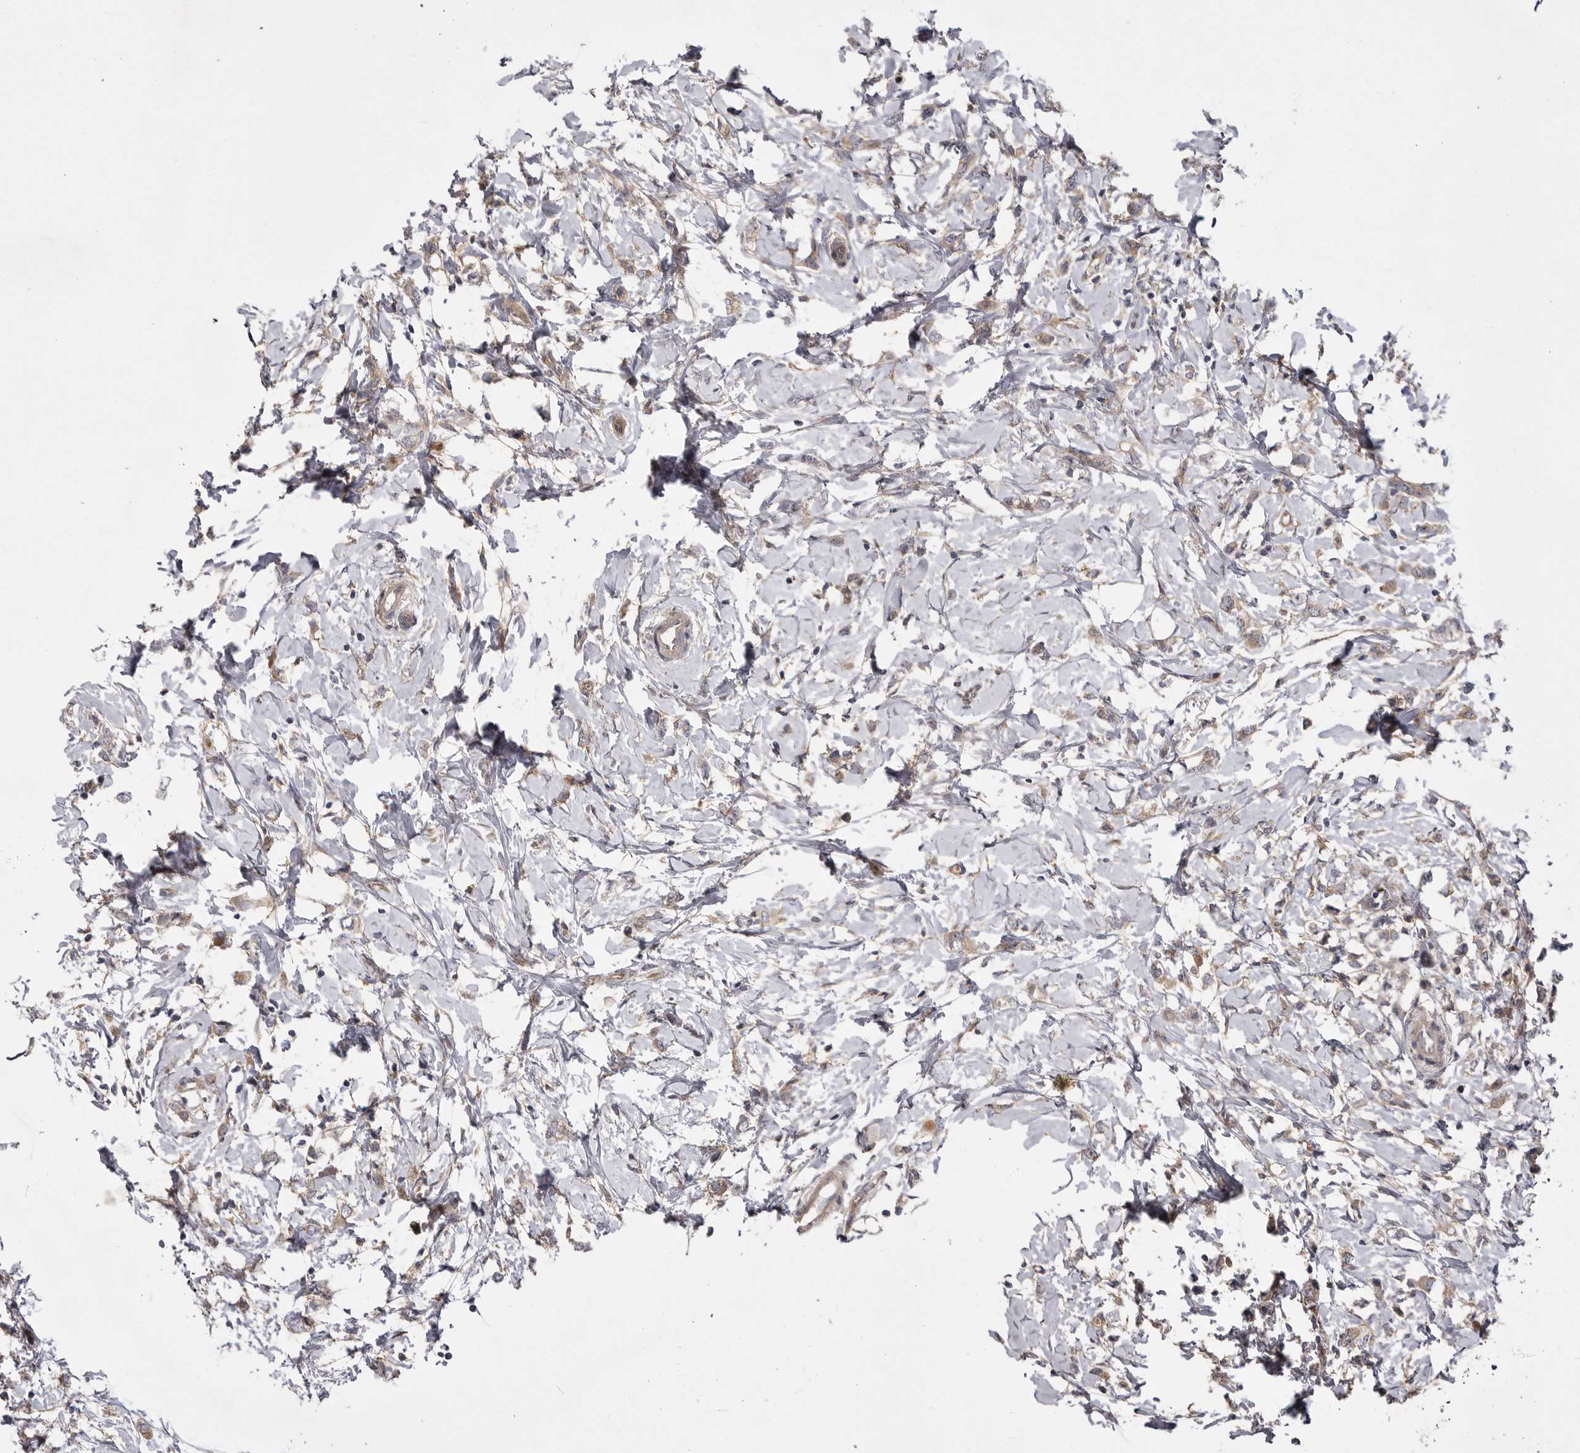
{"staining": {"intensity": "weak", "quantity": "25%-75%", "location": "cytoplasmic/membranous"}, "tissue": "breast cancer", "cell_type": "Tumor cells", "image_type": "cancer", "snomed": [{"axis": "morphology", "description": "Normal tissue, NOS"}, {"axis": "morphology", "description": "Lobular carcinoma"}, {"axis": "topography", "description": "Breast"}], "caption": "Weak cytoplasmic/membranous positivity is identified in about 25%-75% of tumor cells in breast cancer.", "gene": "OSBPL9", "patient": {"sex": "female", "age": 47}}